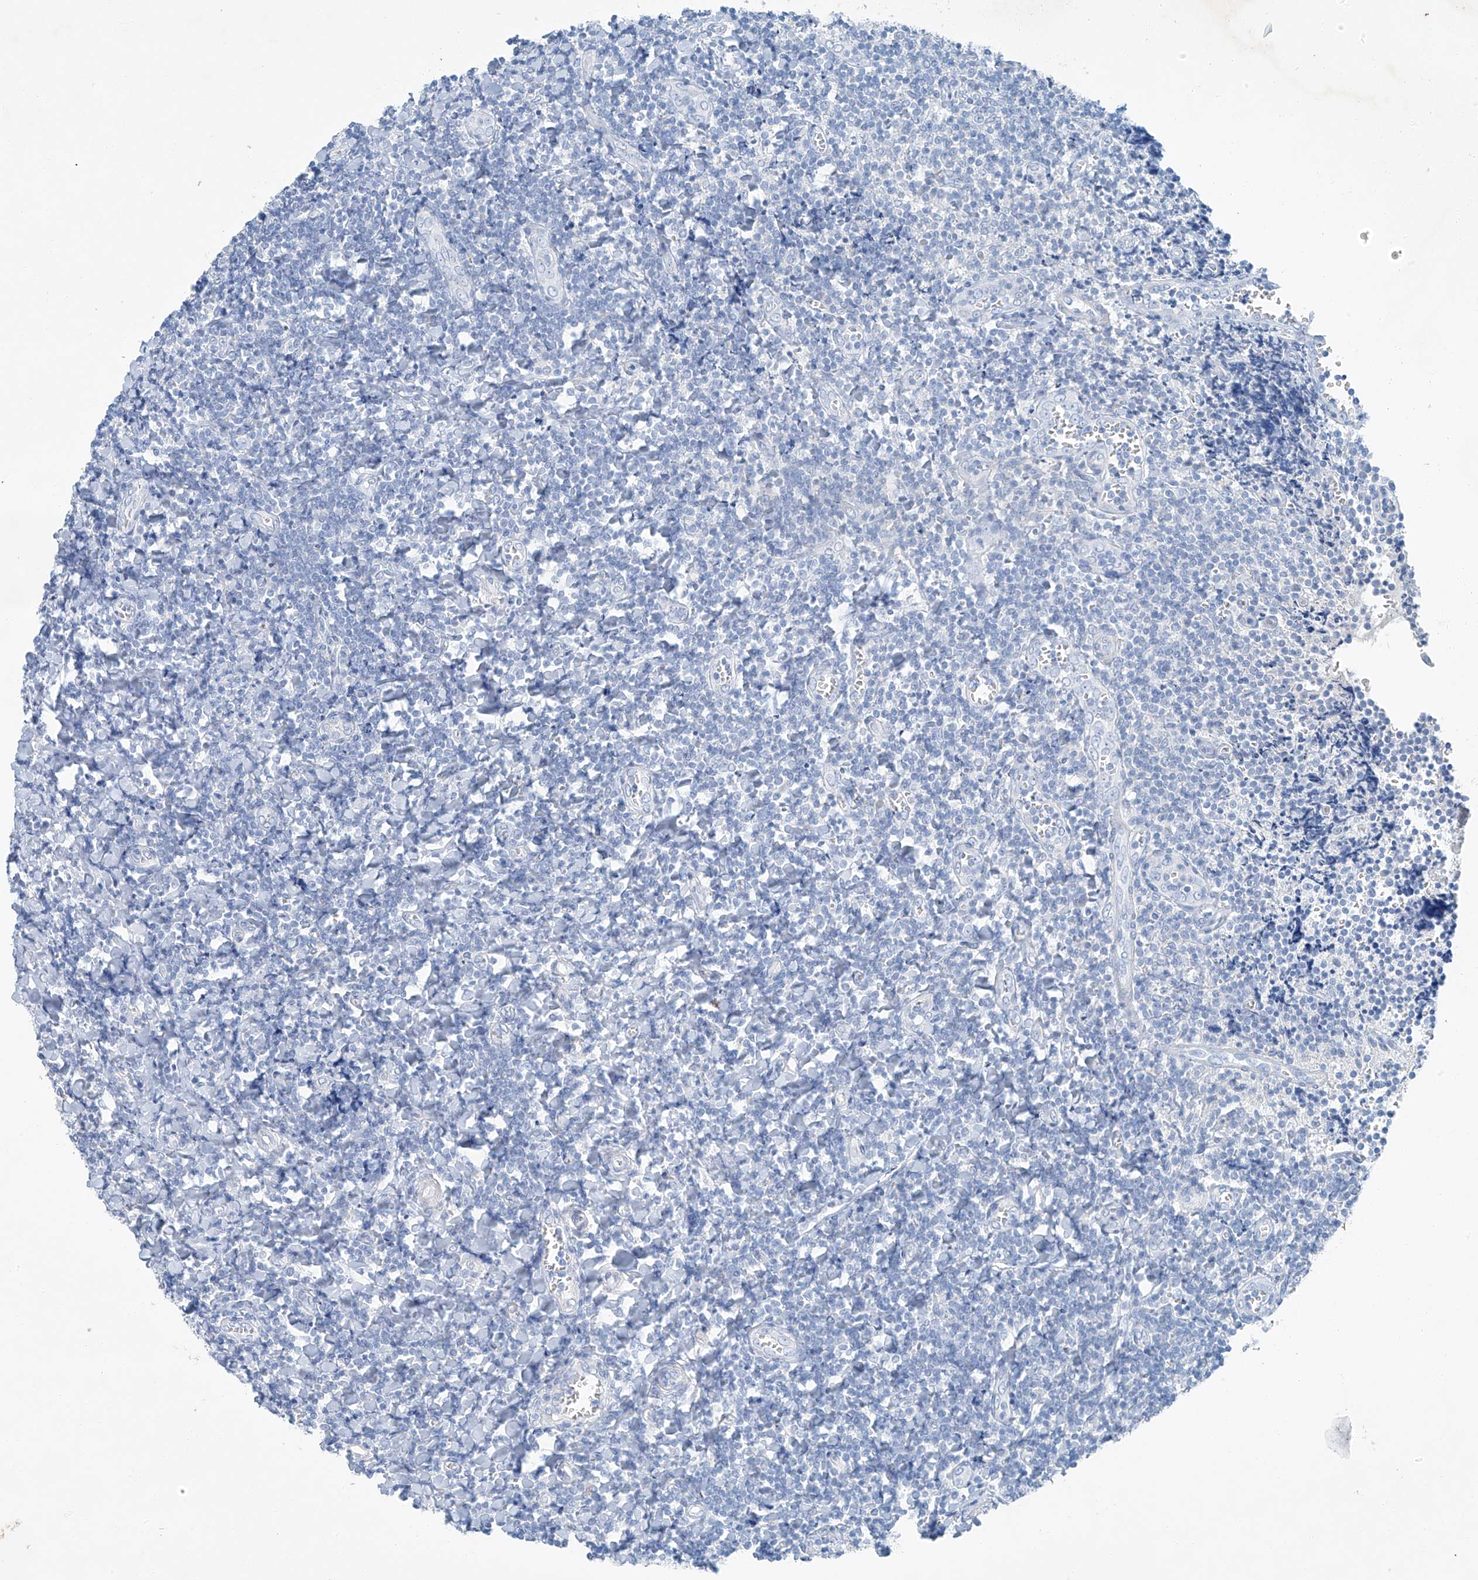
{"staining": {"intensity": "negative", "quantity": "none", "location": "none"}, "tissue": "tonsil", "cell_type": "Germinal center cells", "image_type": "normal", "snomed": [{"axis": "morphology", "description": "Normal tissue, NOS"}, {"axis": "topography", "description": "Tonsil"}], "caption": "Immunohistochemistry image of unremarkable tonsil: human tonsil stained with DAB (3,3'-diaminobenzidine) displays no significant protein expression in germinal center cells.", "gene": "C1orf87", "patient": {"sex": "male", "age": 27}}